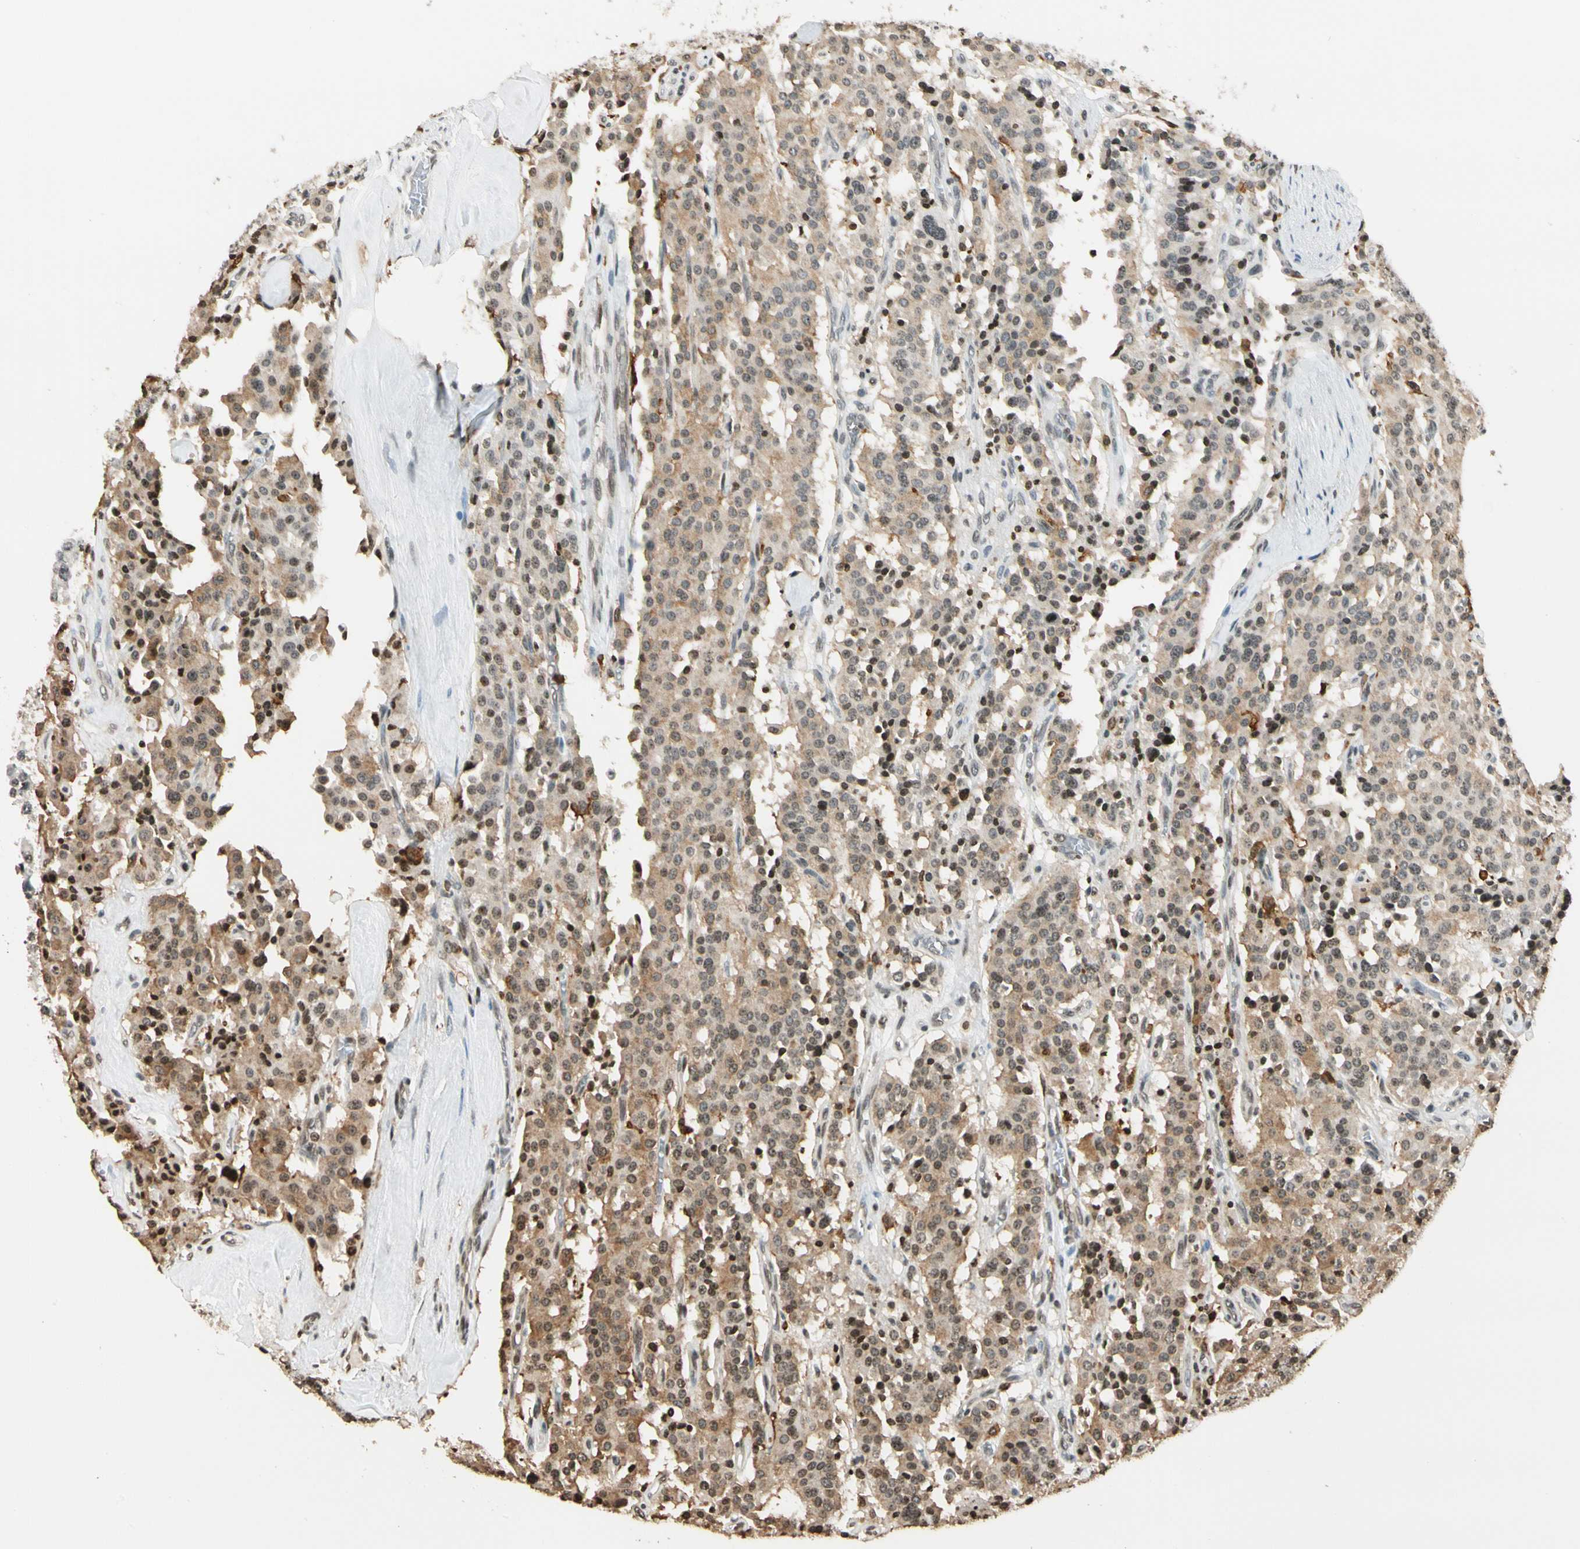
{"staining": {"intensity": "moderate", "quantity": ">75%", "location": "cytoplasmic/membranous,nuclear"}, "tissue": "carcinoid", "cell_type": "Tumor cells", "image_type": "cancer", "snomed": [{"axis": "morphology", "description": "Carcinoid, malignant, NOS"}, {"axis": "topography", "description": "Lung"}], "caption": "IHC micrograph of neoplastic tissue: carcinoid stained using immunohistochemistry reveals medium levels of moderate protein expression localized specifically in the cytoplasmic/membranous and nuclear of tumor cells, appearing as a cytoplasmic/membranous and nuclear brown color.", "gene": "FER", "patient": {"sex": "male", "age": 30}}